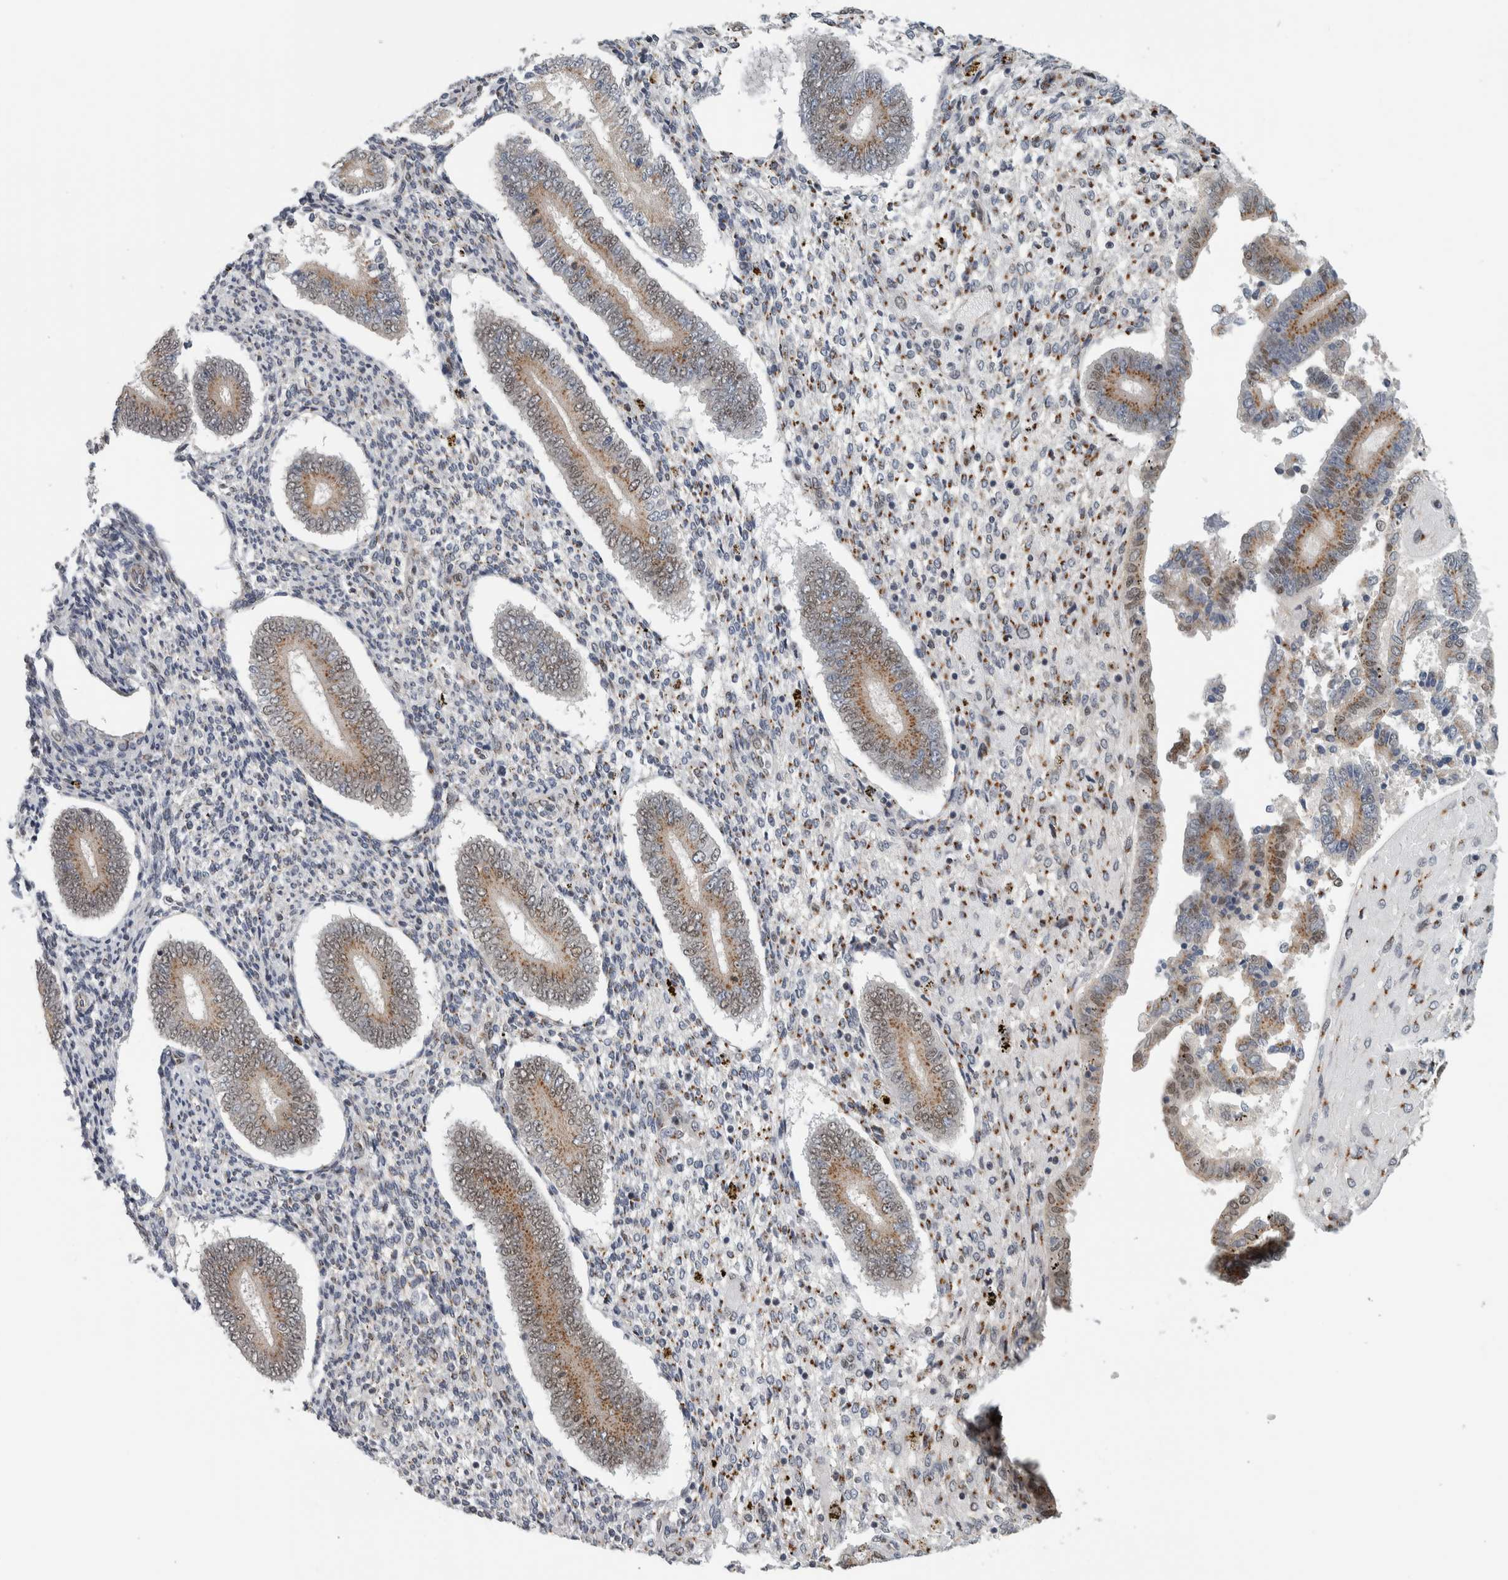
{"staining": {"intensity": "weak", "quantity": "<25%", "location": "cytoplasmic/membranous"}, "tissue": "endometrium", "cell_type": "Cells in endometrial stroma", "image_type": "normal", "snomed": [{"axis": "morphology", "description": "Normal tissue, NOS"}, {"axis": "topography", "description": "Endometrium"}], "caption": "Image shows no protein staining in cells in endometrial stroma of unremarkable endometrium. Nuclei are stained in blue.", "gene": "ZMYND8", "patient": {"sex": "female", "age": 42}}